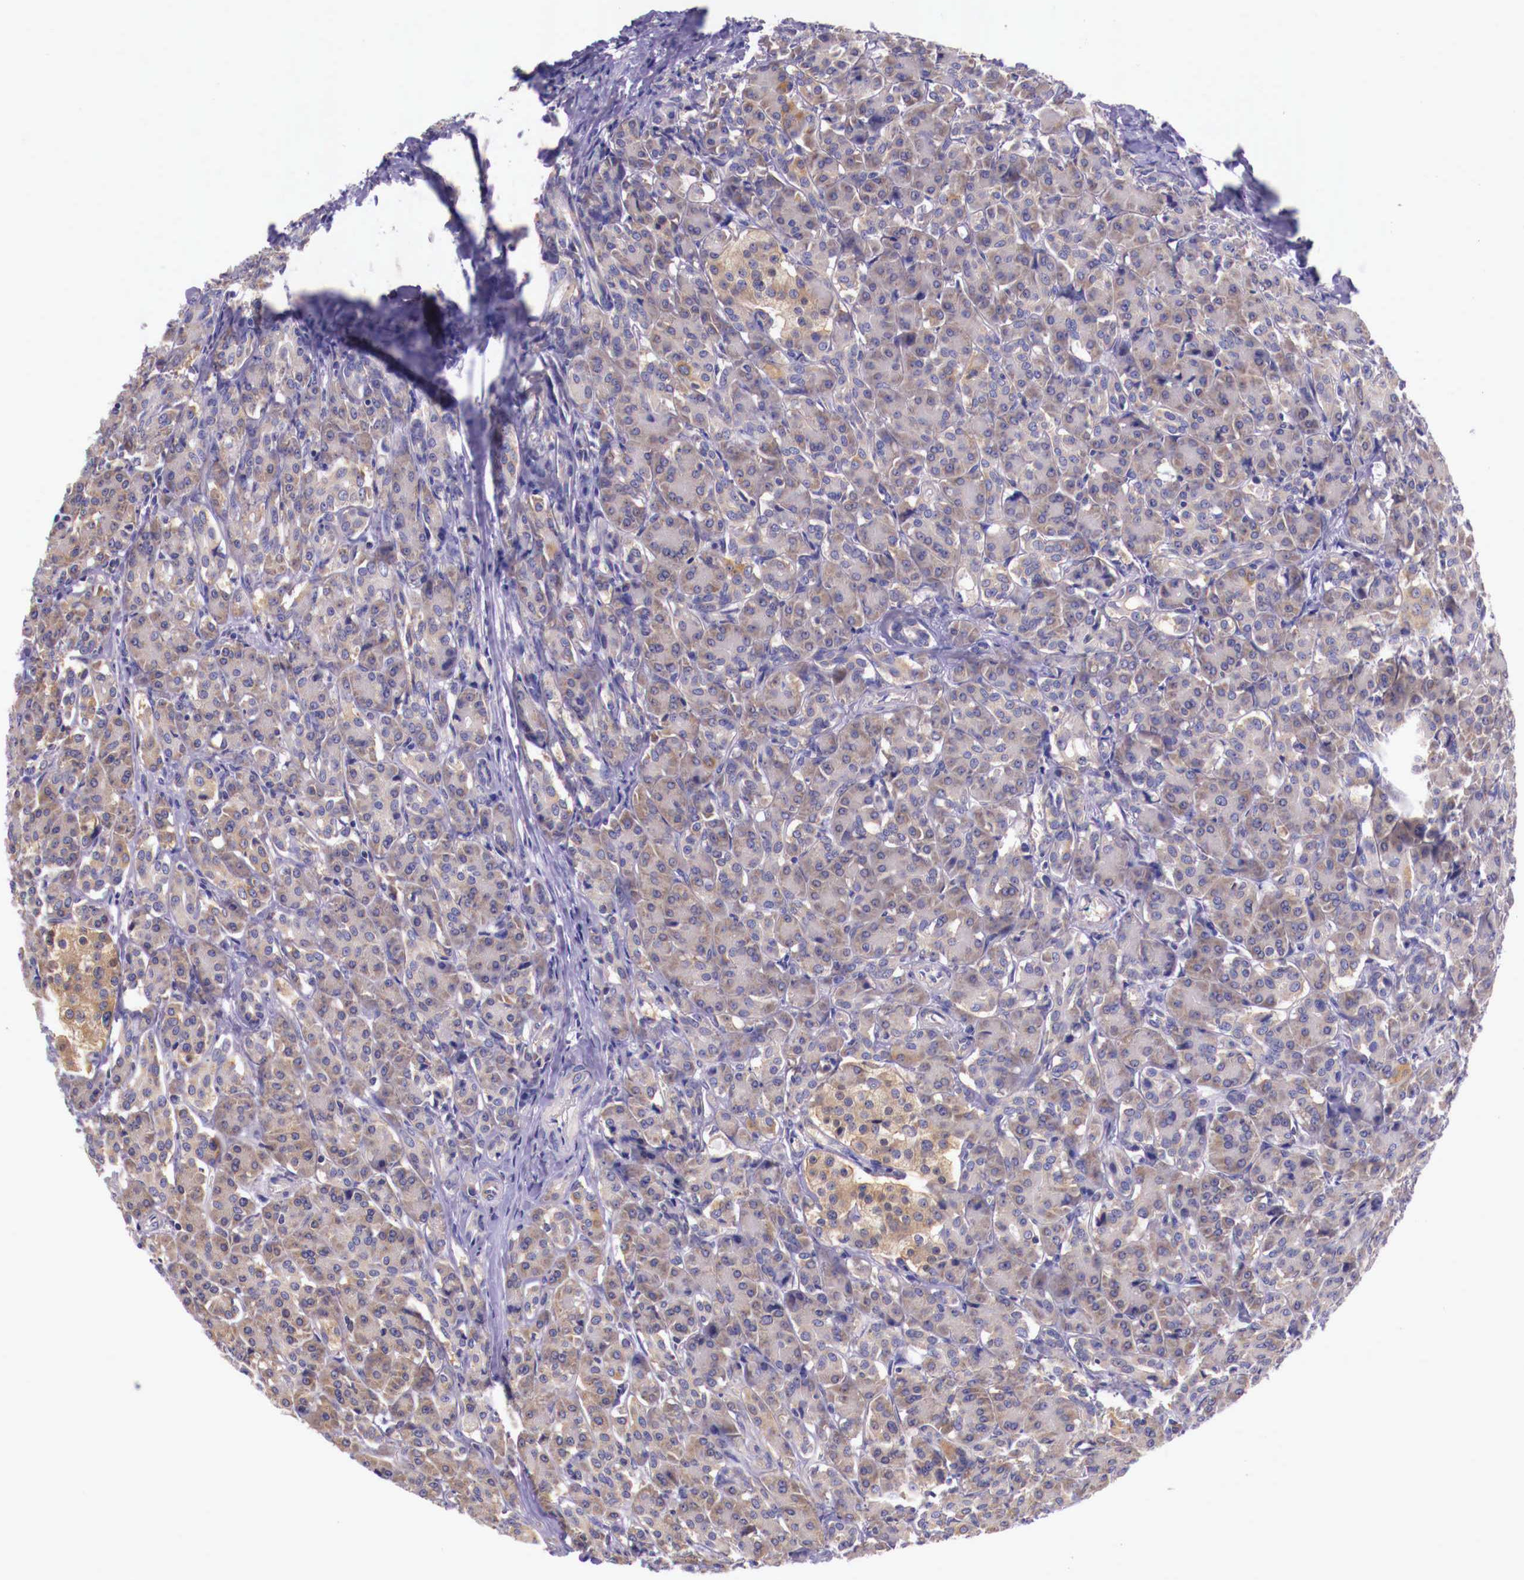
{"staining": {"intensity": "weak", "quantity": "25%-75%", "location": "cytoplasmic/membranous"}, "tissue": "pancreas", "cell_type": "Exocrine glandular cells", "image_type": "normal", "snomed": [{"axis": "morphology", "description": "Normal tissue, NOS"}, {"axis": "topography", "description": "Lymph node"}, {"axis": "topography", "description": "Pancreas"}], "caption": "Immunohistochemical staining of normal human pancreas reveals 25%-75% levels of weak cytoplasmic/membranous protein staining in approximately 25%-75% of exocrine glandular cells. The staining is performed using DAB brown chromogen to label protein expression. The nuclei are counter-stained blue using hematoxylin.", "gene": "GRIPAP1", "patient": {"sex": "male", "age": 59}}